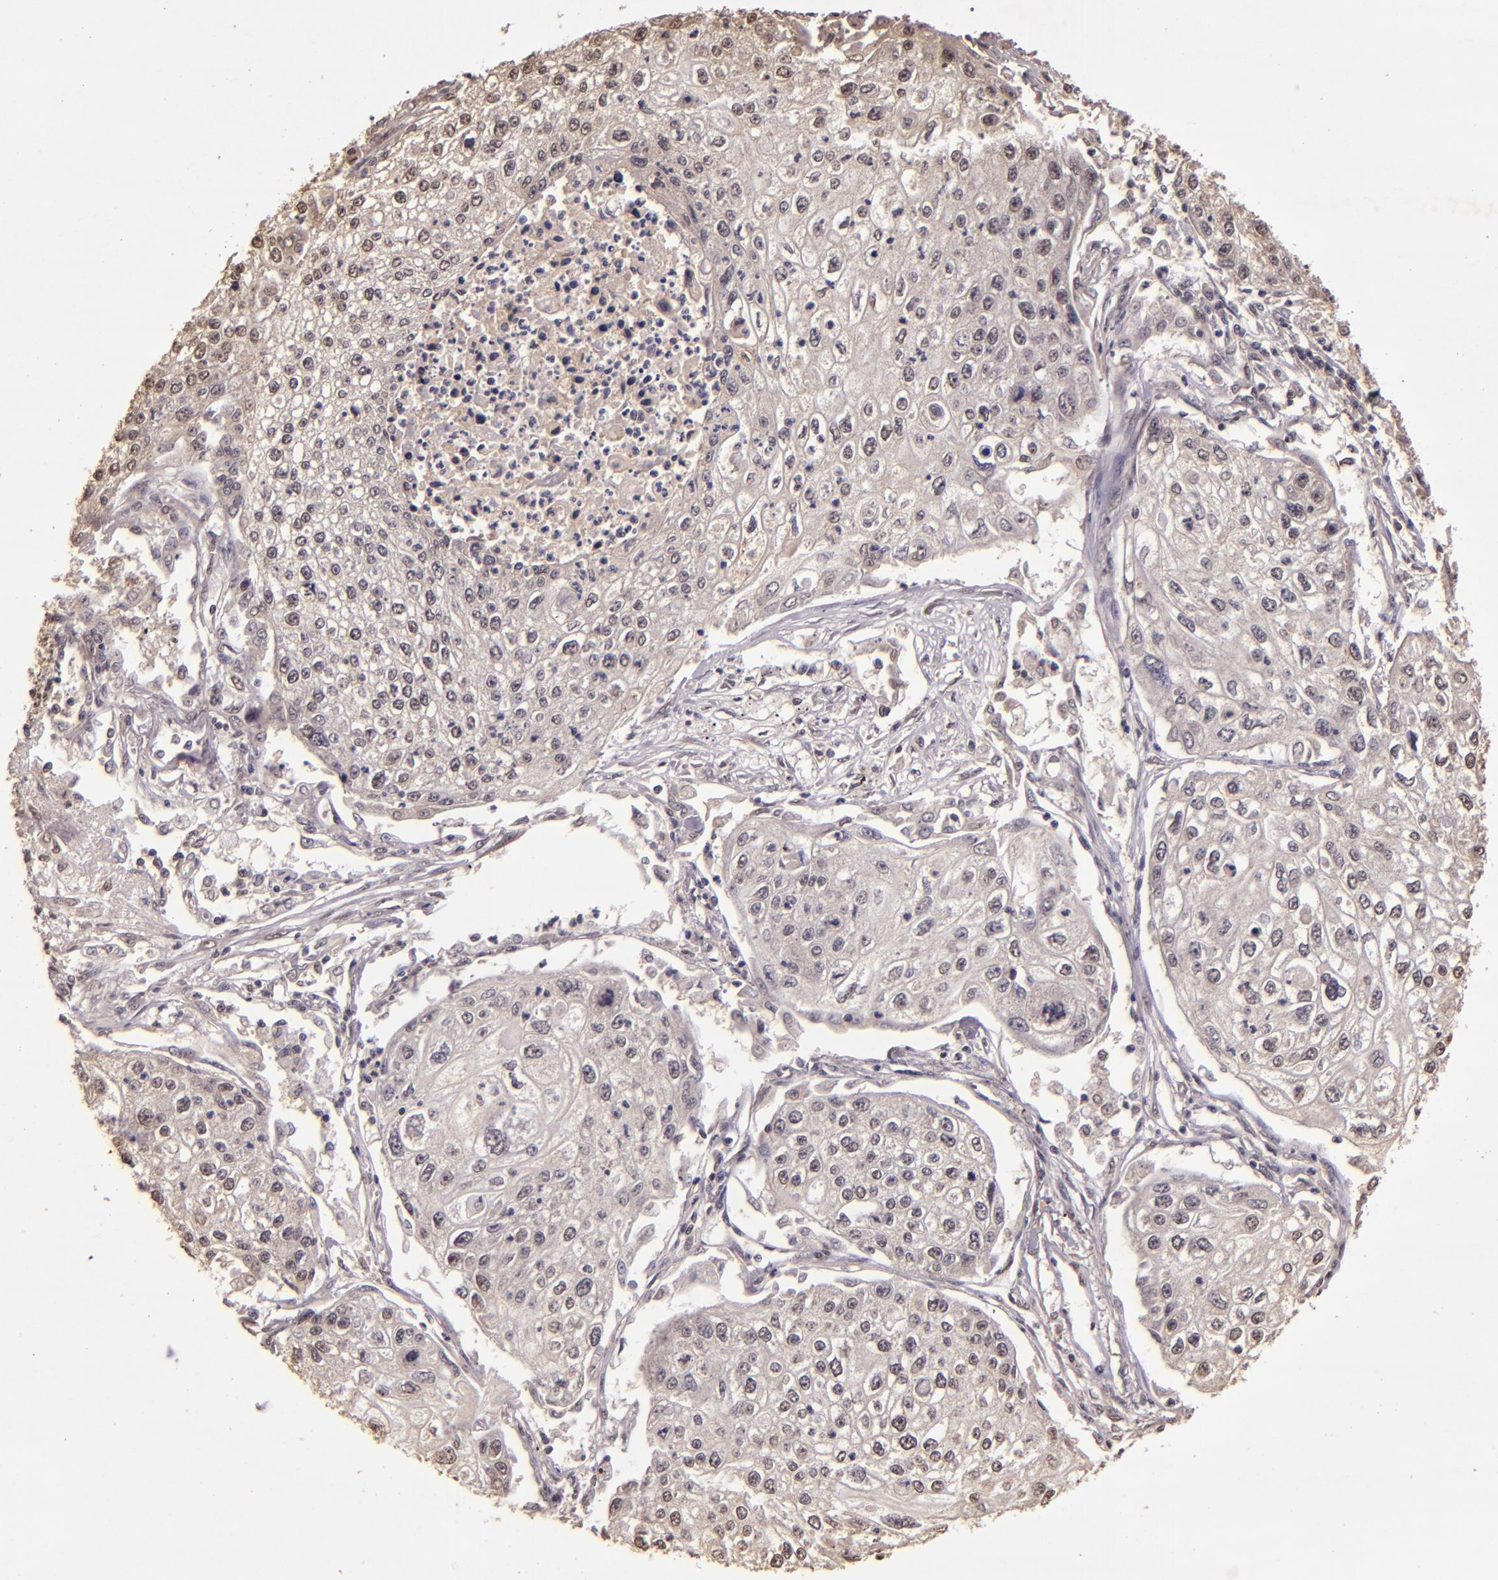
{"staining": {"intensity": "negative", "quantity": "none", "location": "none"}, "tissue": "lung cancer", "cell_type": "Tumor cells", "image_type": "cancer", "snomed": [{"axis": "morphology", "description": "Squamous cell carcinoma, NOS"}, {"axis": "topography", "description": "Lung"}], "caption": "The micrograph exhibits no significant positivity in tumor cells of lung cancer (squamous cell carcinoma).", "gene": "CUL1", "patient": {"sex": "male", "age": 75}}